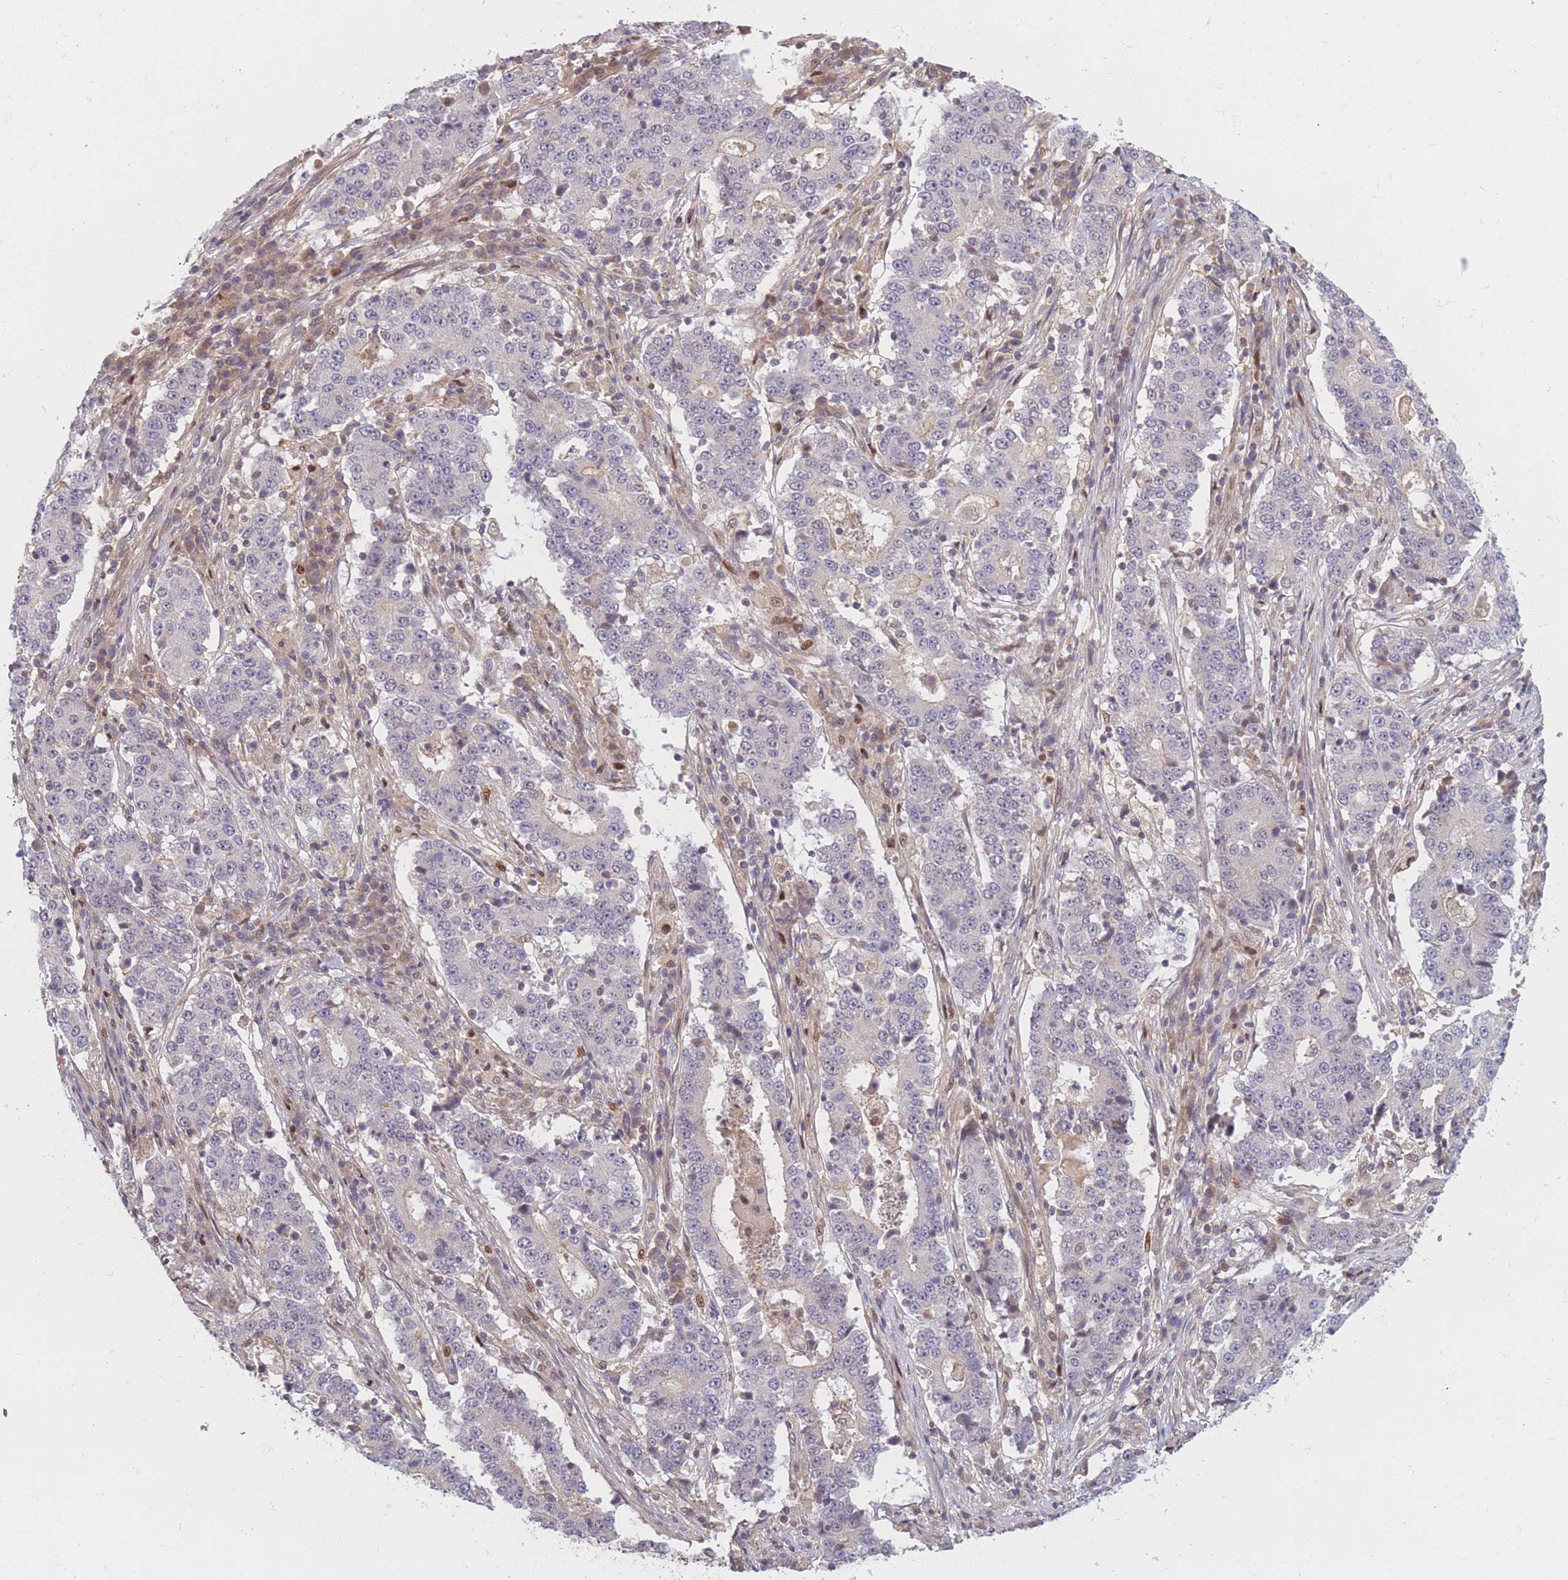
{"staining": {"intensity": "negative", "quantity": "none", "location": "none"}, "tissue": "stomach cancer", "cell_type": "Tumor cells", "image_type": "cancer", "snomed": [{"axis": "morphology", "description": "Adenocarcinoma, NOS"}, {"axis": "topography", "description": "Stomach"}], "caption": "A micrograph of adenocarcinoma (stomach) stained for a protein displays no brown staining in tumor cells. The staining is performed using DAB (3,3'-diaminobenzidine) brown chromogen with nuclei counter-stained in using hematoxylin.", "gene": "FAM153A", "patient": {"sex": "male", "age": 59}}